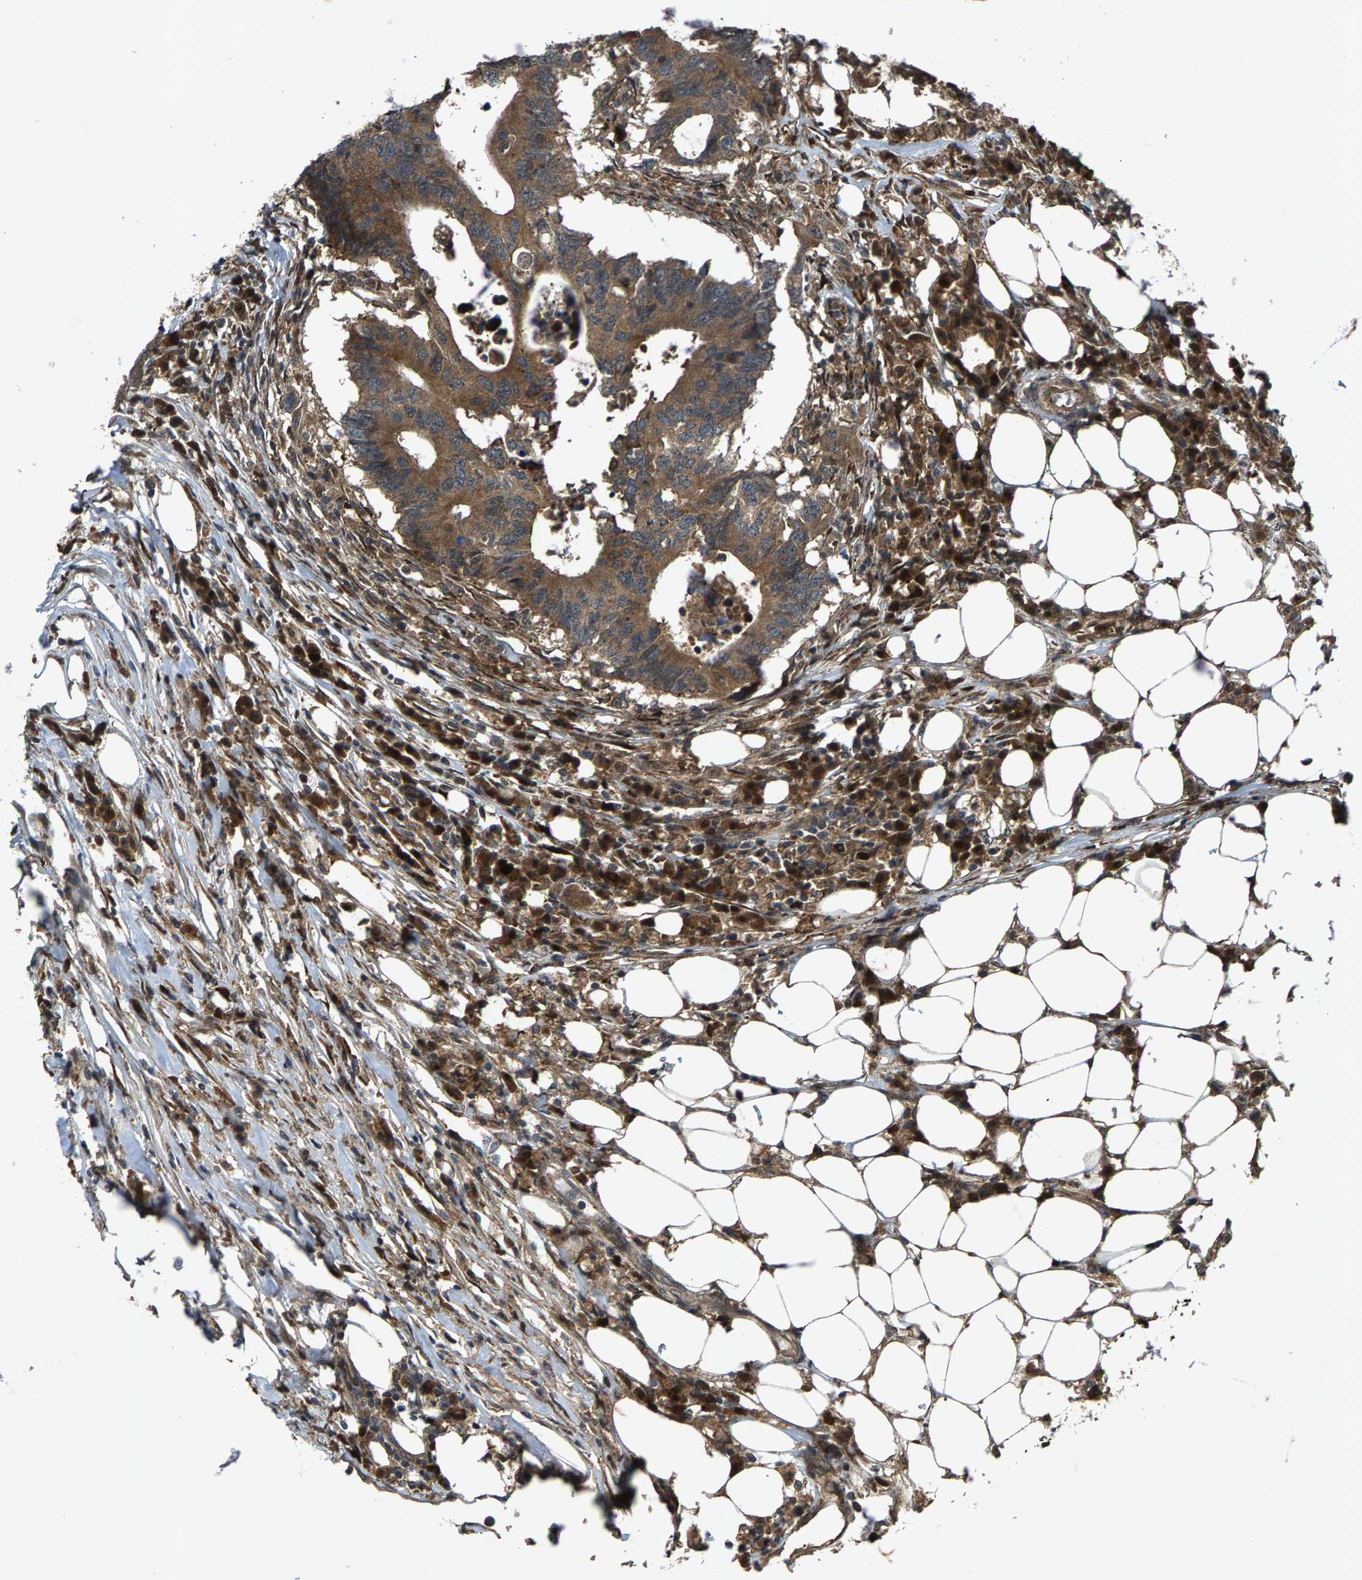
{"staining": {"intensity": "moderate", "quantity": ">75%", "location": "cytoplasmic/membranous"}, "tissue": "colorectal cancer", "cell_type": "Tumor cells", "image_type": "cancer", "snomed": [{"axis": "morphology", "description": "Adenocarcinoma, NOS"}, {"axis": "topography", "description": "Colon"}], "caption": "Immunohistochemical staining of colorectal adenocarcinoma shows medium levels of moderate cytoplasmic/membranous positivity in about >75% of tumor cells.", "gene": "LRRC72", "patient": {"sex": "male", "age": 71}}